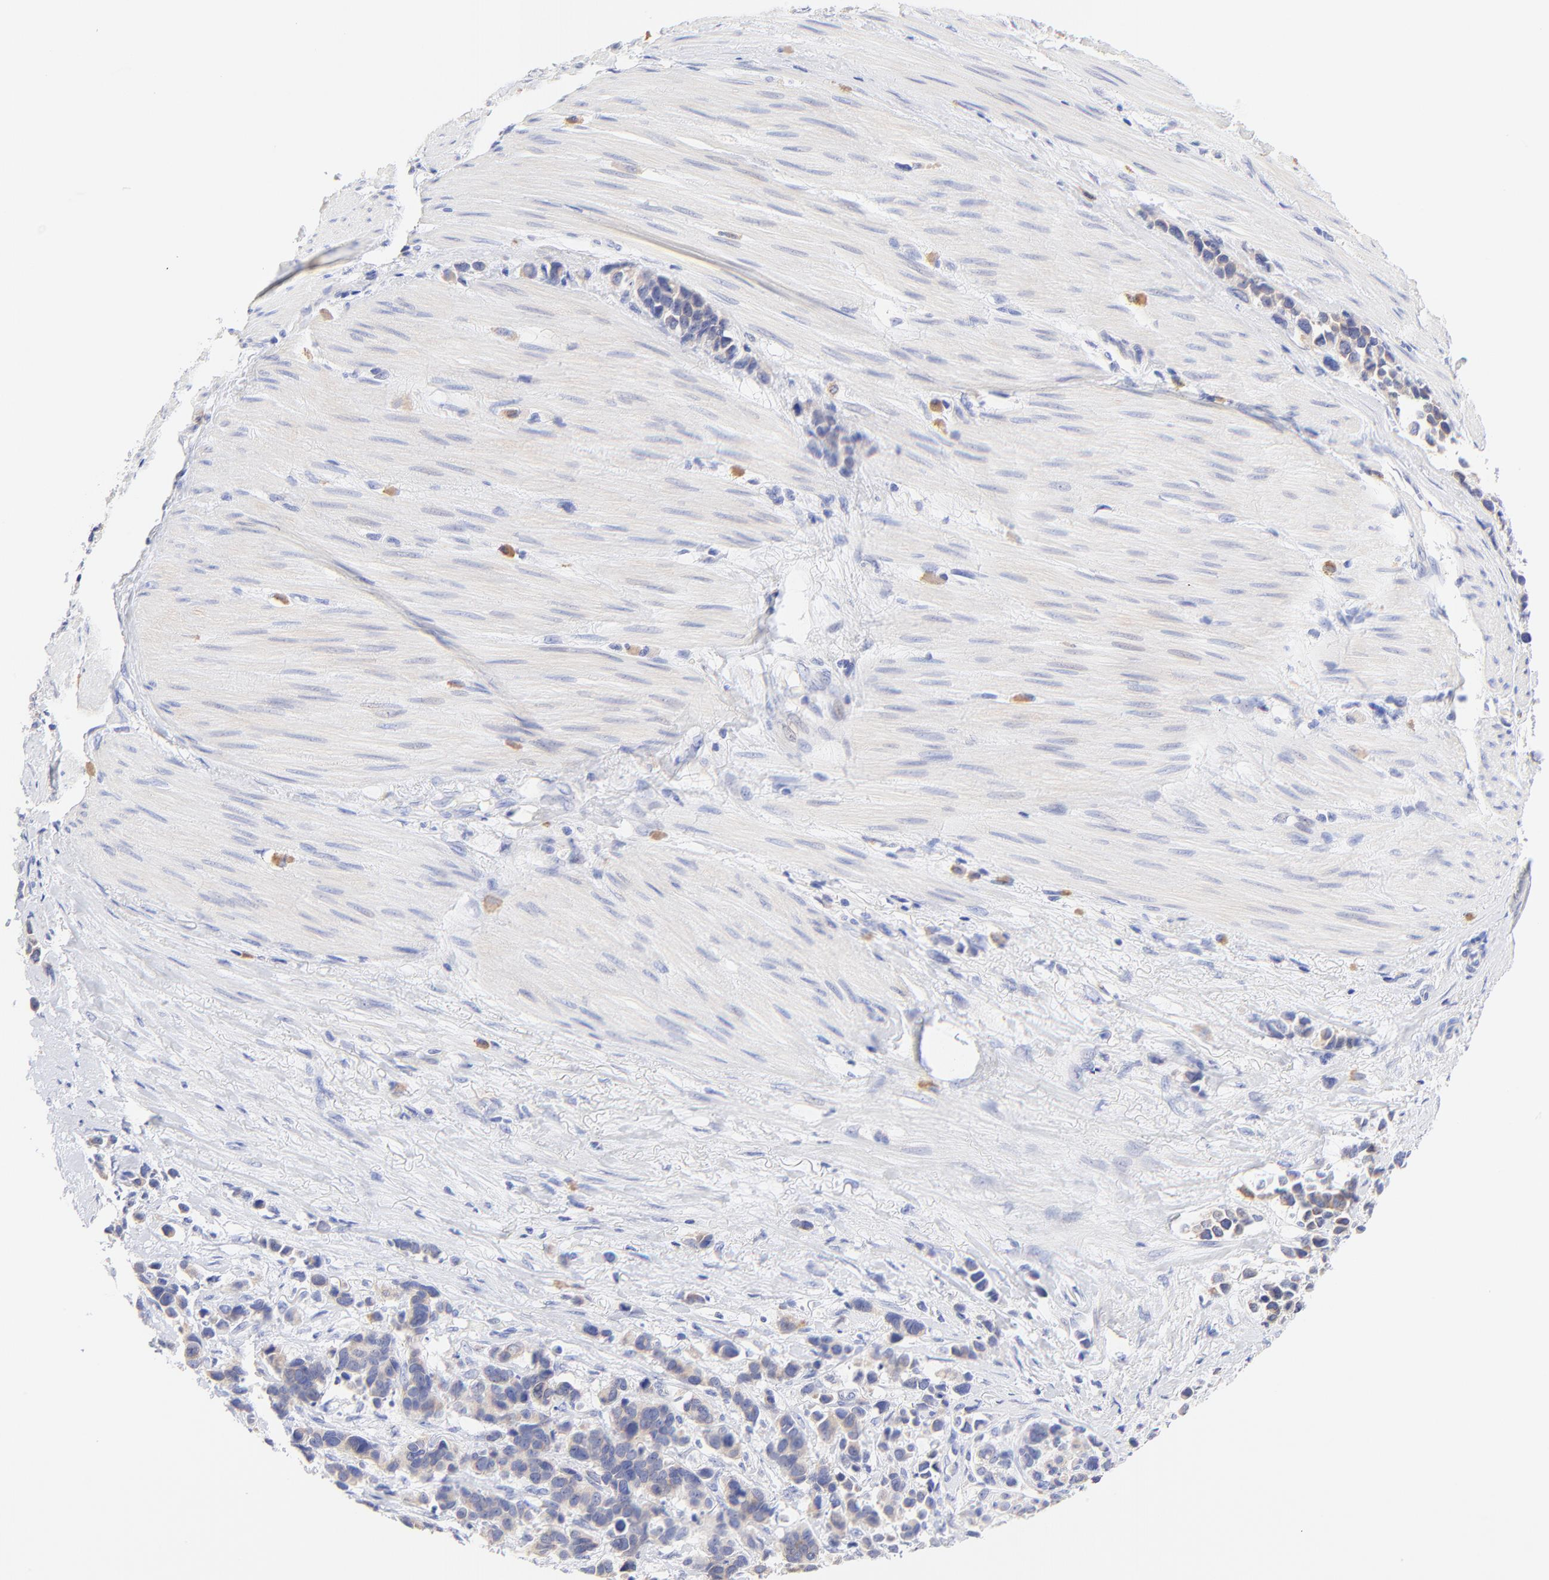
{"staining": {"intensity": "weak", "quantity": "25%-75%", "location": "cytoplasmic/membranous"}, "tissue": "stomach cancer", "cell_type": "Tumor cells", "image_type": "cancer", "snomed": [{"axis": "morphology", "description": "Adenocarcinoma, NOS"}, {"axis": "topography", "description": "Stomach, upper"}], "caption": "Immunohistochemistry (IHC) (DAB (3,3'-diaminobenzidine)) staining of human adenocarcinoma (stomach) reveals weak cytoplasmic/membranous protein expression in about 25%-75% of tumor cells.", "gene": "EBP", "patient": {"sex": "male", "age": 71}}